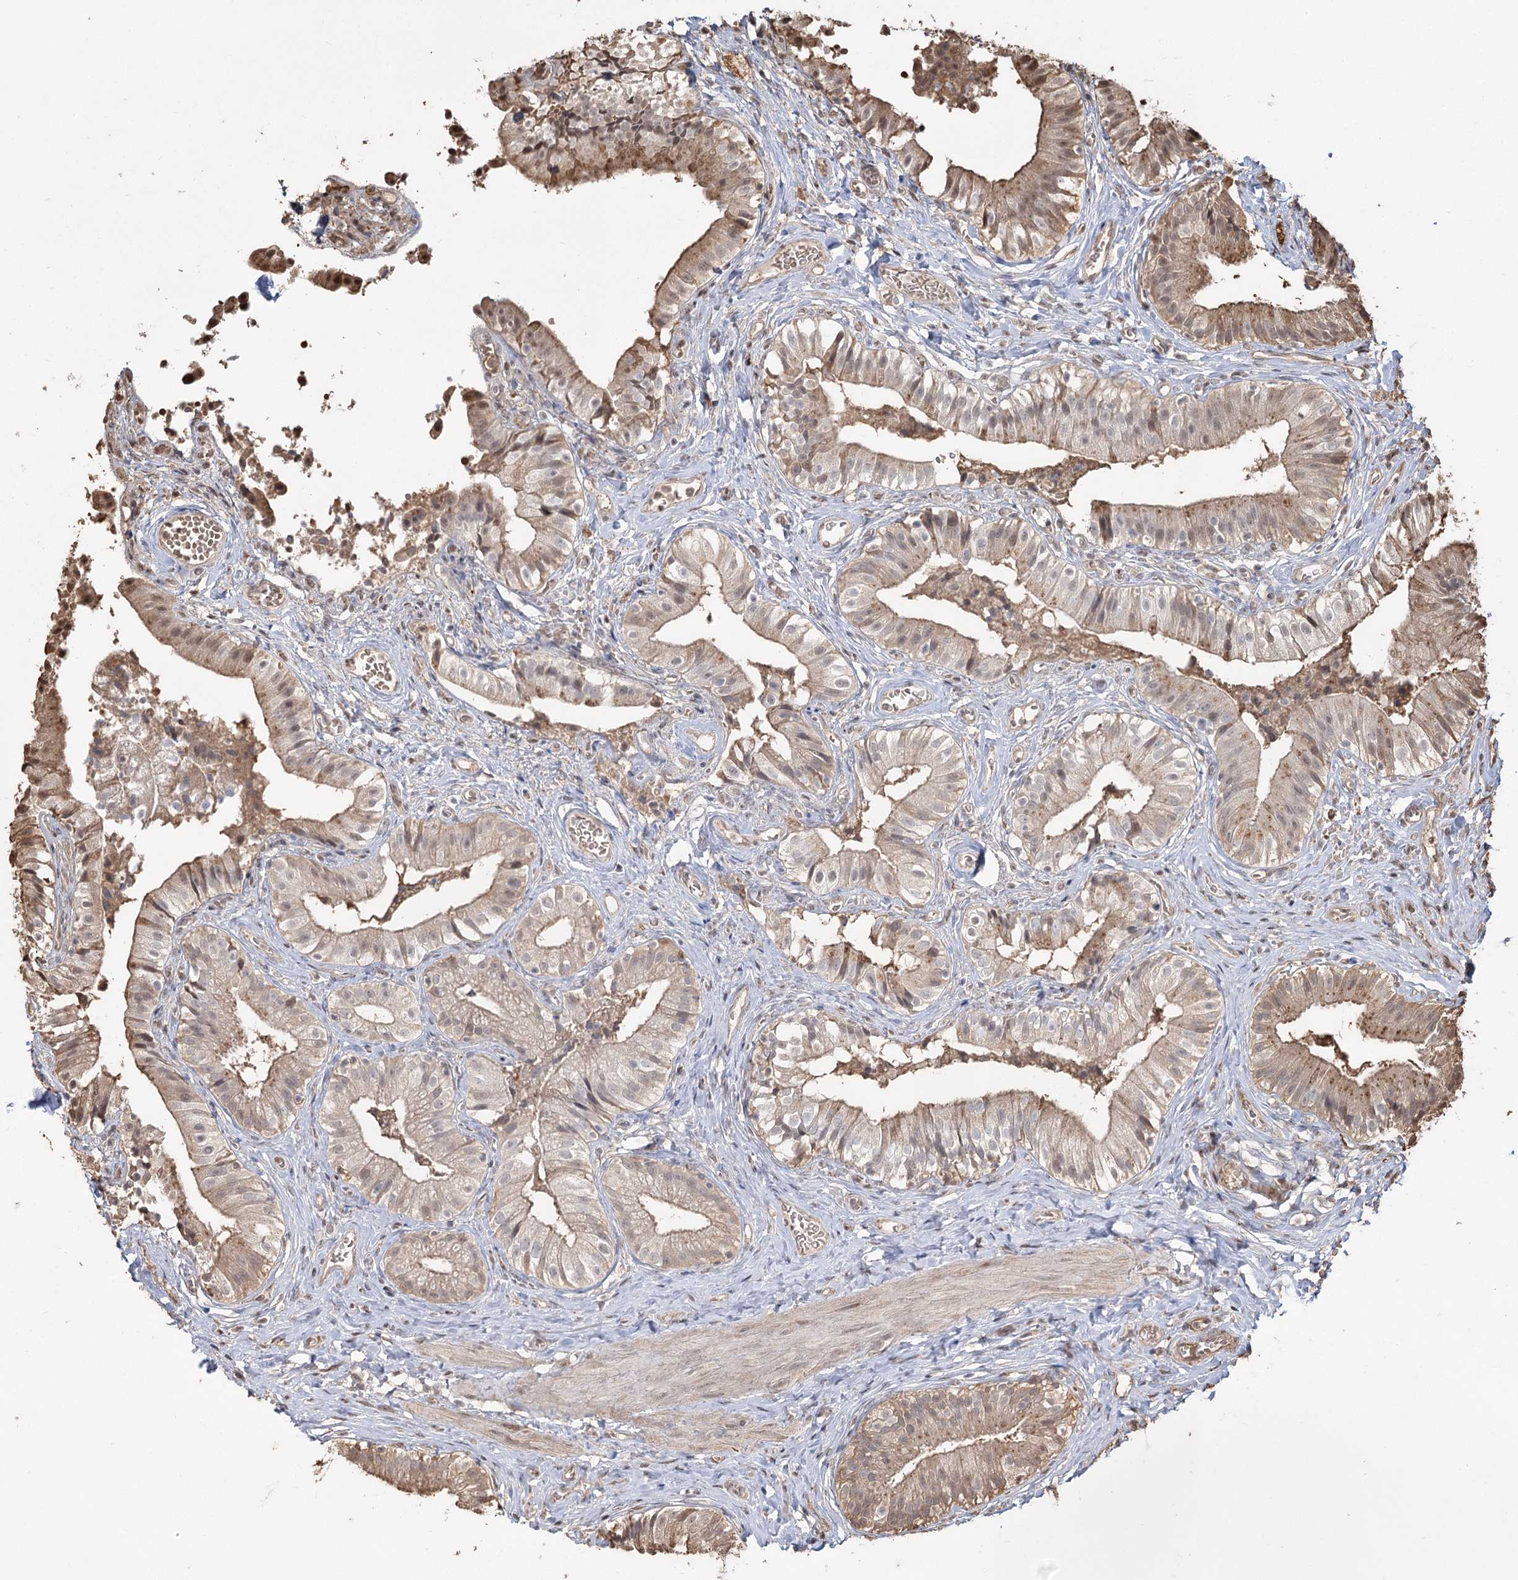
{"staining": {"intensity": "moderate", "quantity": "25%-75%", "location": "cytoplasmic/membranous,nuclear"}, "tissue": "gallbladder", "cell_type": "Glandular cells", "image_type": "normal", "snomed": [{"axis": "morphology", "description": "Normal tissue, NOS"}, {"axis": "topography", "description": "Gallbladder"}], "caption": "Gallbladder stained with DAB (3,3'-diaminobenzidine) IHC displays medium levels of moderate cytoplasmic/membranous,nuclear staining in about 25%-75% of glandular cells.", "gene": "PLCH1", "patient": {"sex": "female", "age": 47}}